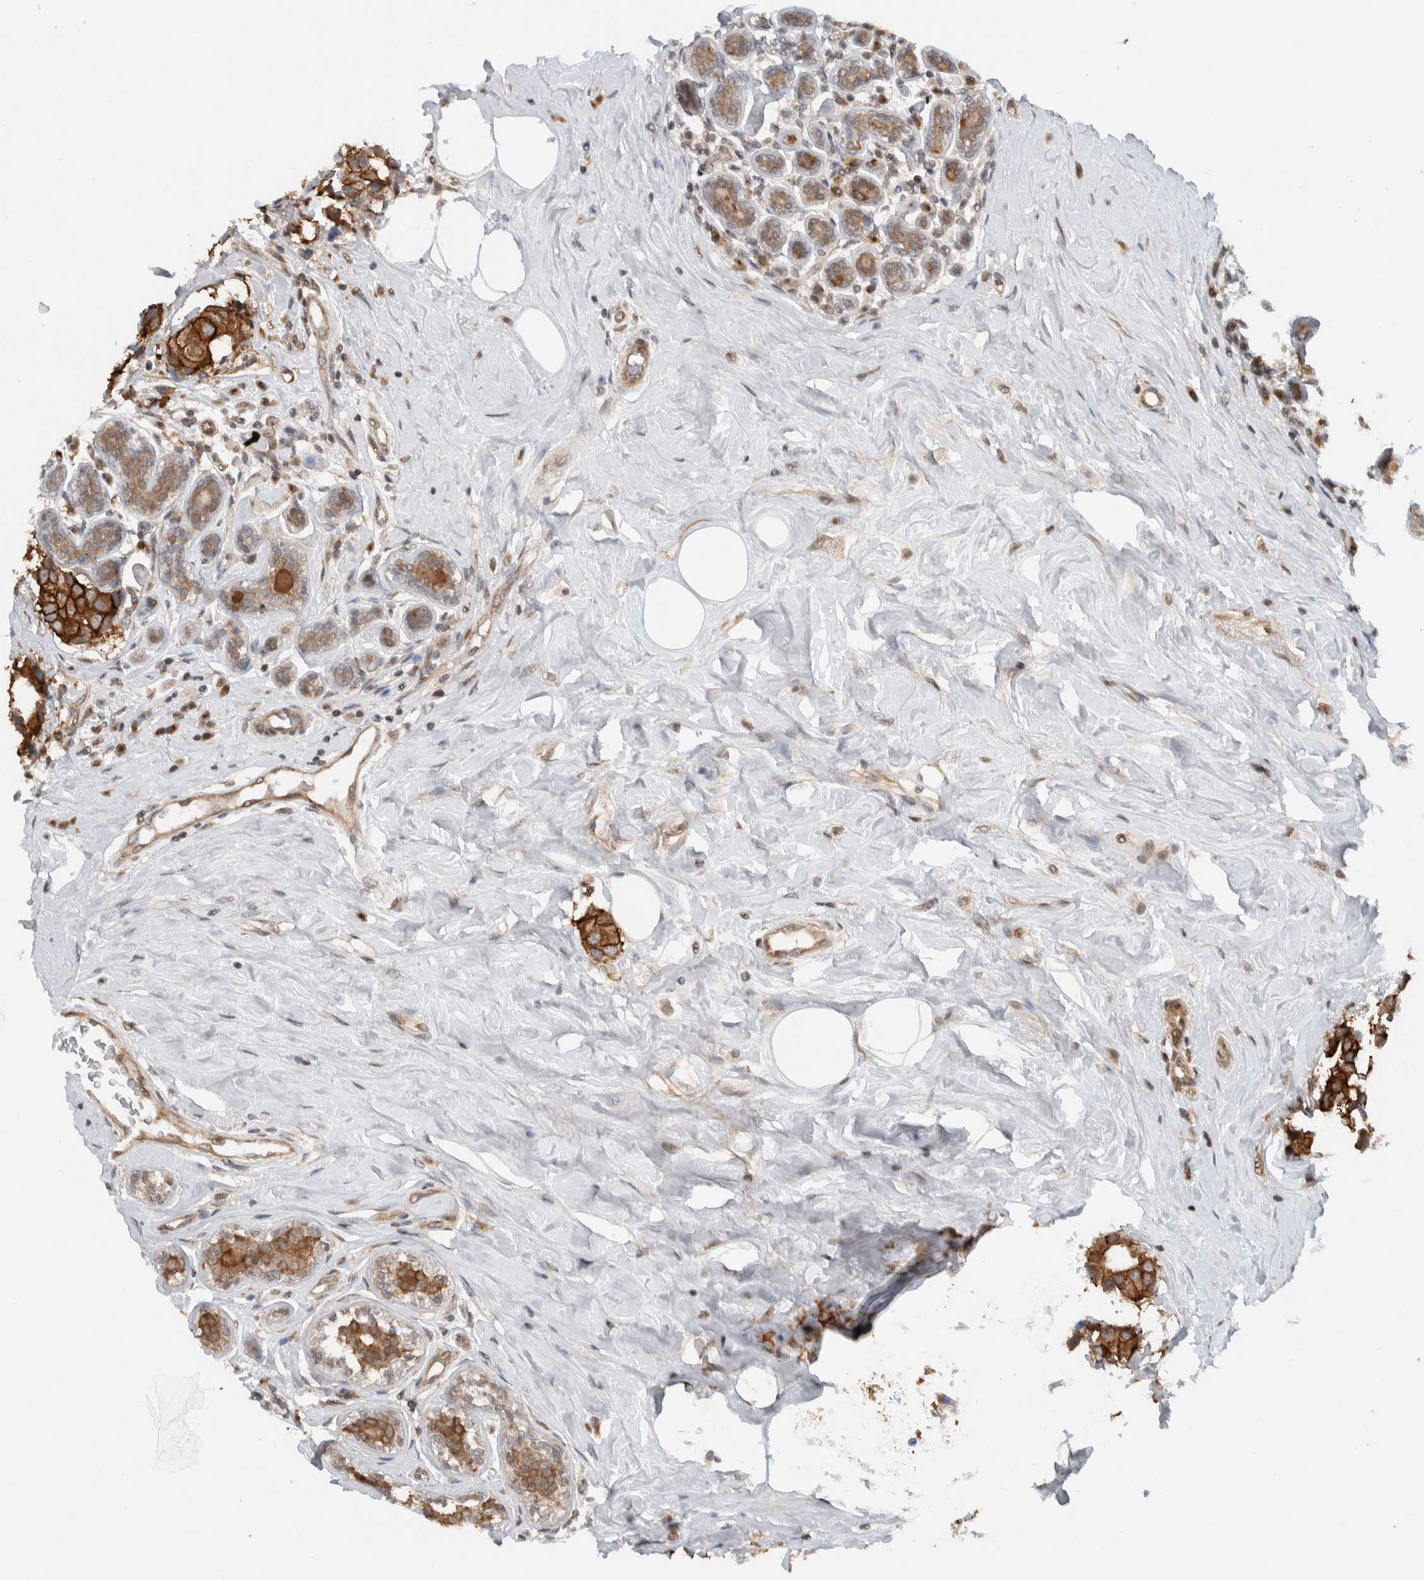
{"staining": {"intensity": "moderate", "quantity": ">75%", "location": "cytoplasmic/membranous"}, "tissue": "breast cancer", "cell_type": "Tumor cells", "image_type": "cancer", "snomed": [{"axis": "morphology", "description": "Normal tissue, NOS"}, {"axis": "morphology", "description": "Duct carcinoma"}, {"axis": "topography", "description": "Breast"}], "caption": "This image demonstrates IHC staining of human breast invasive ductal carcinoma, with medium moderate cytoplasmic/membranous positivity in about >75% of tumor cells.", "gene": "KLHL6", "patient": {"sex": "female", "age": 39}}